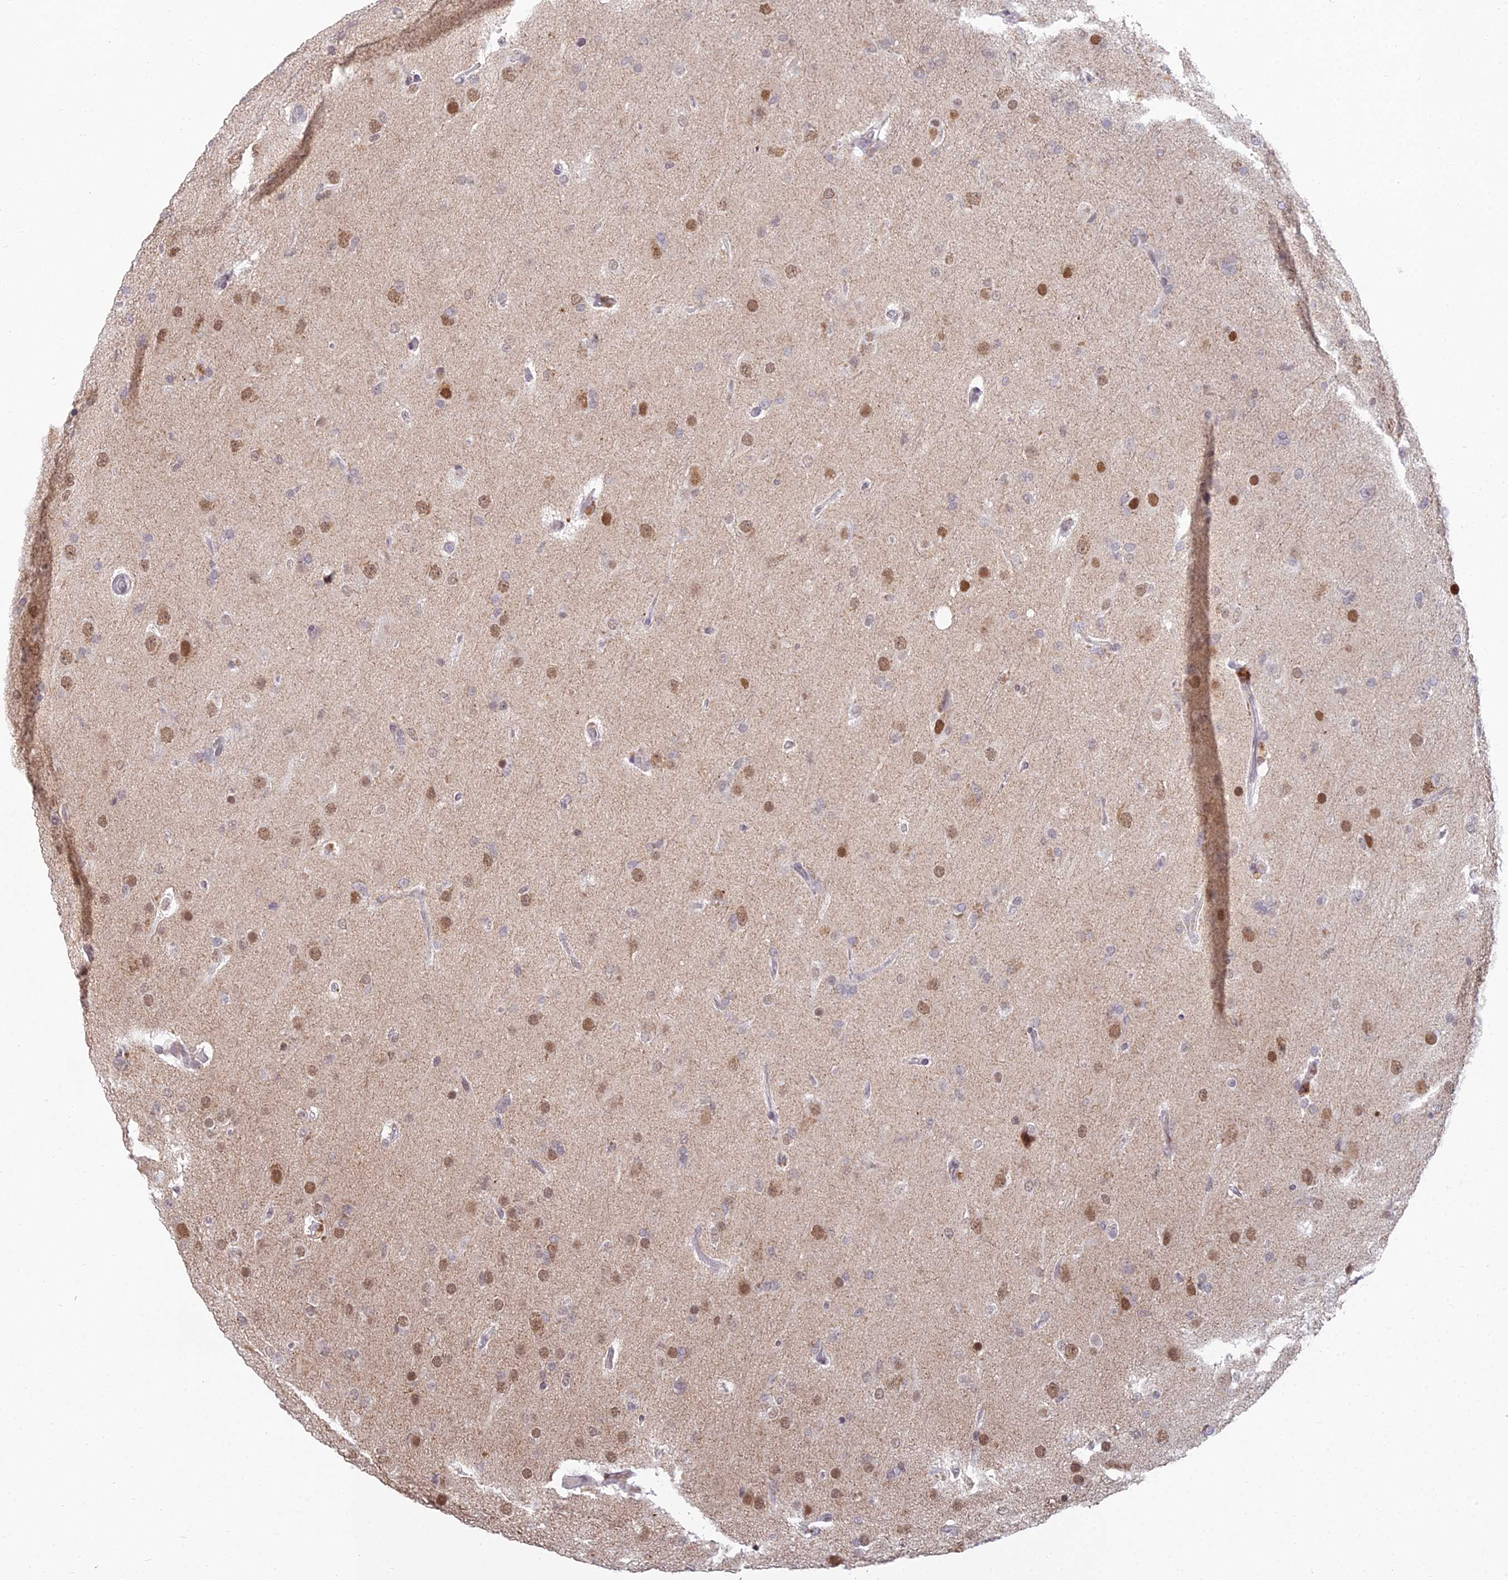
{"staining": {"intensity": "moderate", "quantity": ">75%", "location": "nuclear"}, "tissue": "glioma", "cell_type": "Tumor cells", "image_type": "cancer", "snomed": [{"axis": "morphology", "description": "Glioma, malignant, Low grade"}, {"axis": "topography", "description": "Brain"}], "caption": "Immunohistochemistry (IHC) micrograph of glioma stained for a protein (brown), which displays medium levels of moderate nuclear staining in about >75% of tumor cells.", "gene": "ABHD17A", "patient": {"sex": "male", "age": 65}}